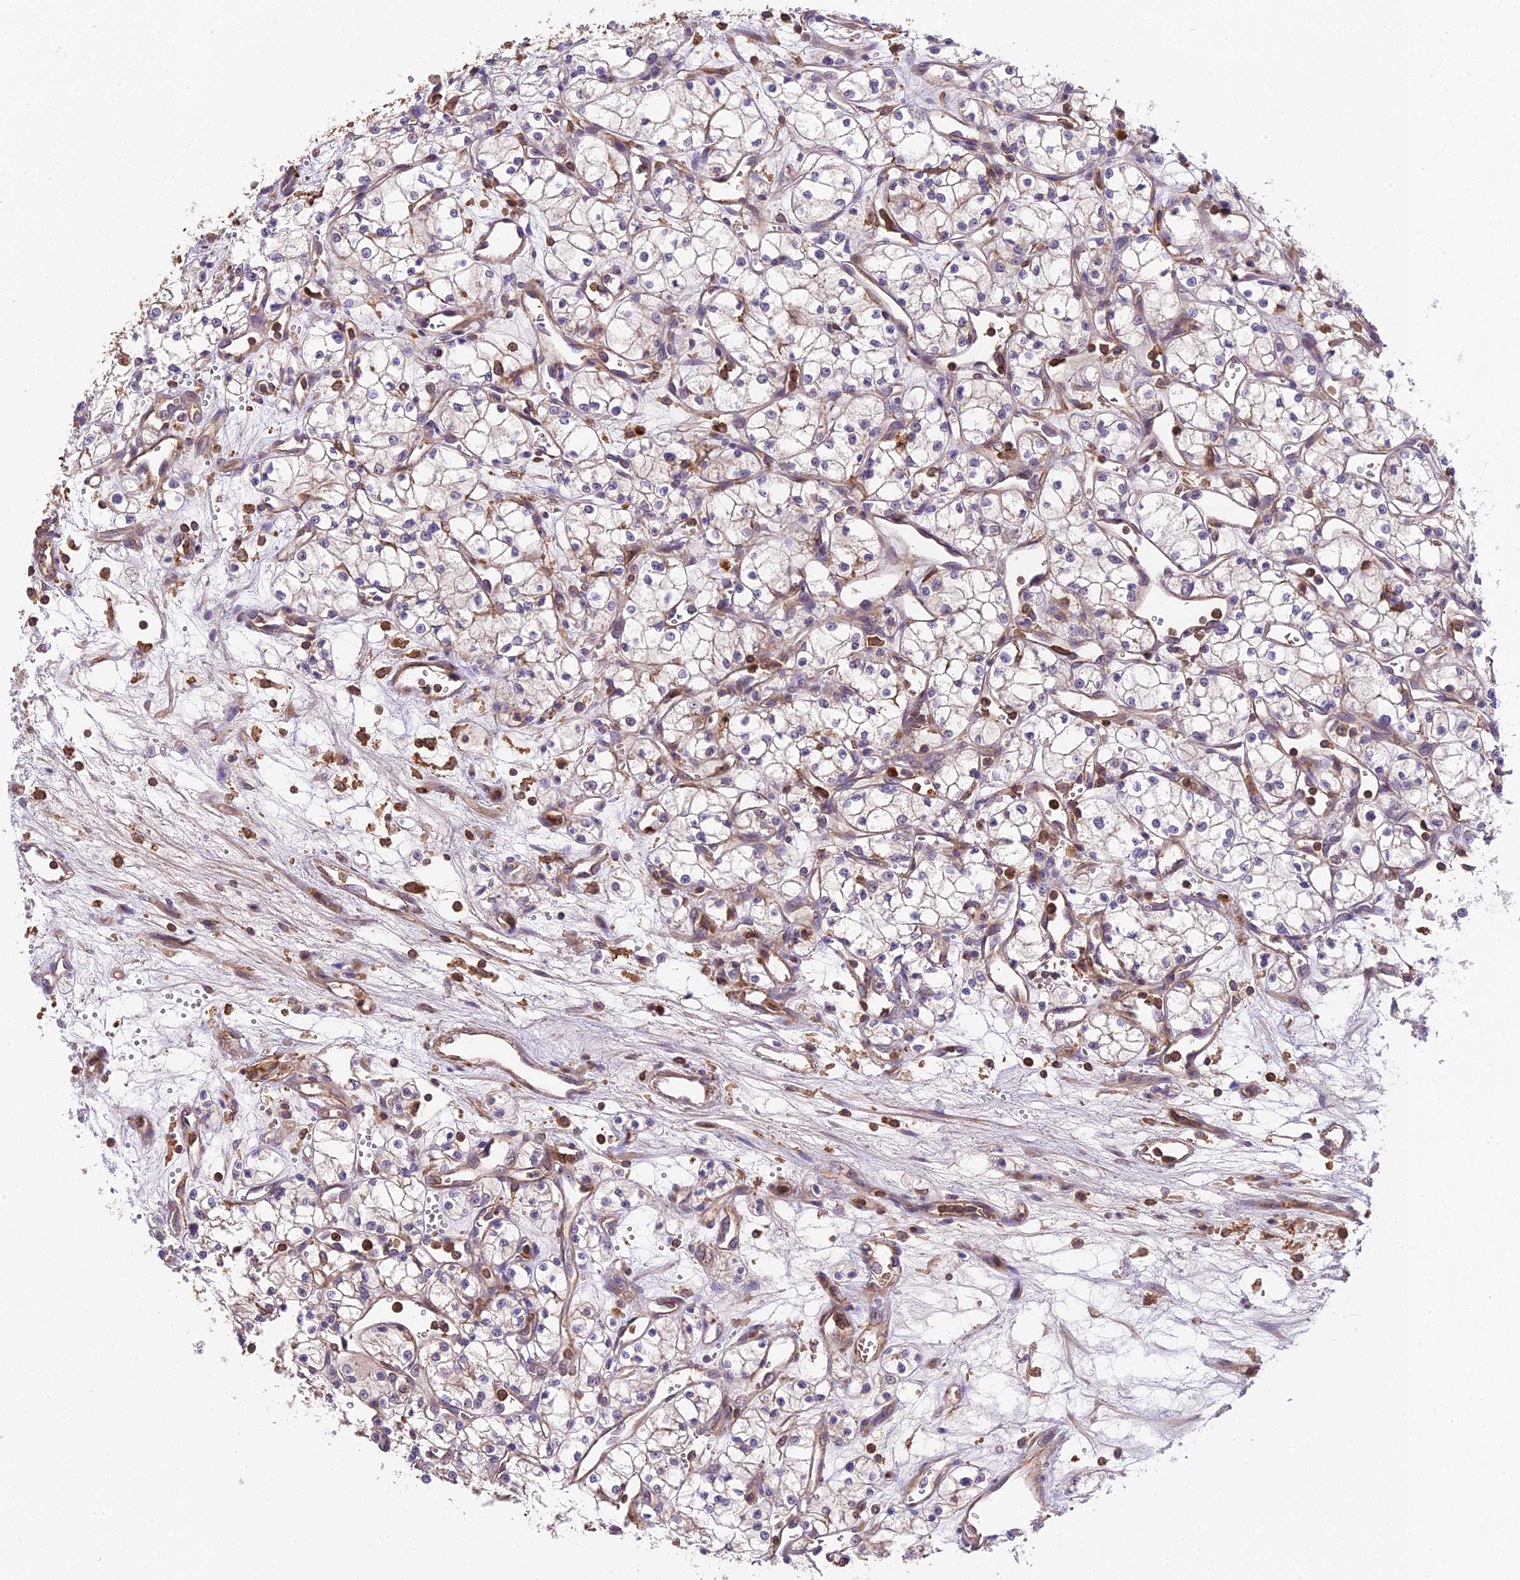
{"staining": {"intensity": "negative", "quantity": "none", "location": "none"}, "tissue": "renal cancer", "cell_type": "Tumor cells", "image_type": "cancer", "snomed": [{"axis": "morphology", "description": "Adenocarcinoma, NOS"}, {"axis": "topography", "description": "Kidney"}], "caption": "This is an IHC photomicrograph of human renal cancer (adenocarcinoma). There is no expression in tumor cells.", "gene": "SKIDA1", "patient": {"sex": "male", "age": 59}}